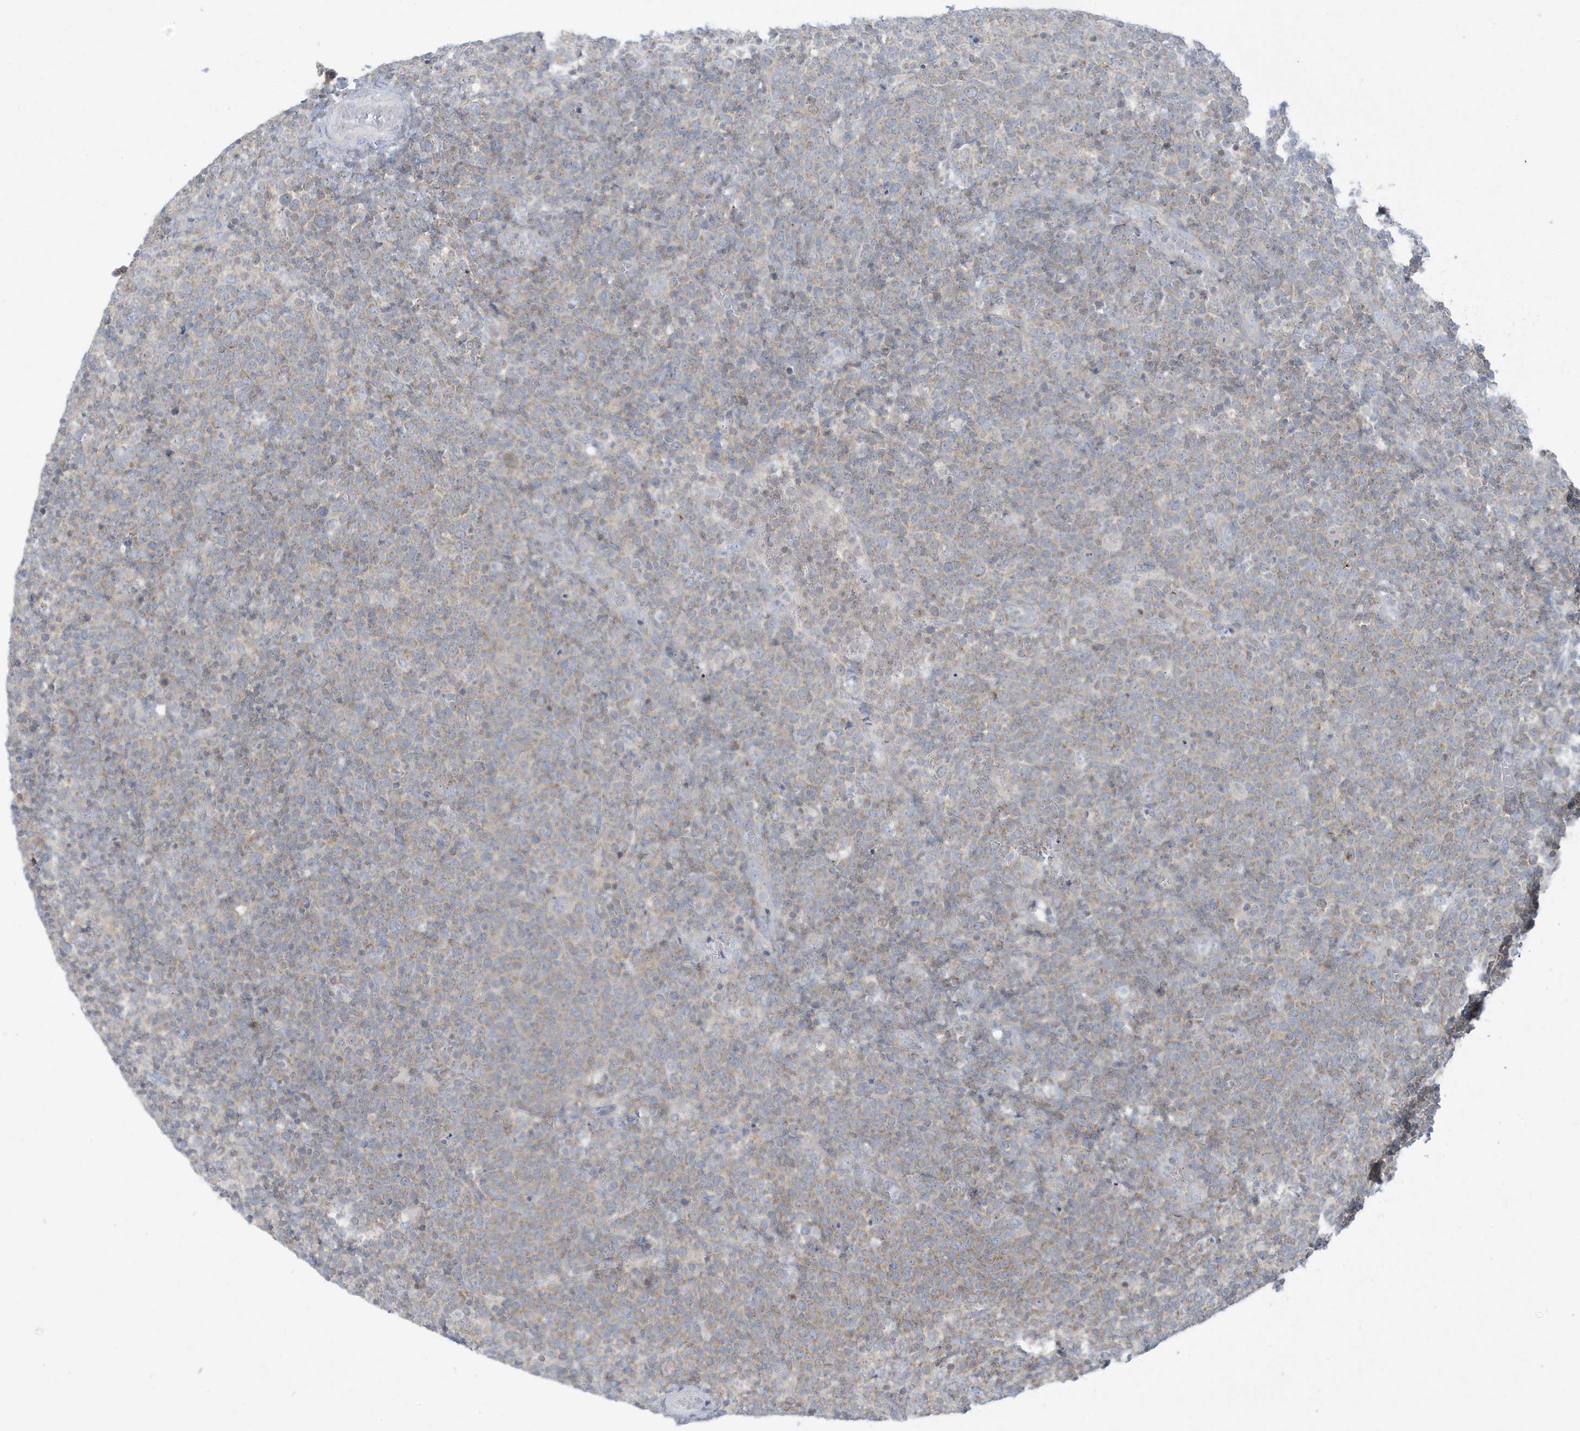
{"staining": {"intensity": "weak", "quantity": "<25%", "location": "cytoplasmic/membranous"}, "tissue": "lymphoma", "cell_type": "Tumor cells", "image_type": "cancer", "snomed": [{"axis": "morphology", "description": "Malignant lymphoma, non-Hodgkin's type, High grade"}, {"axis": "topography", "description": "Lymph node"}], "caption": "Tumor cells are negative for protein expression in human lymphoma.", "gene": "SLAMF9", "patient": {"sex": "male", "age": 61}}